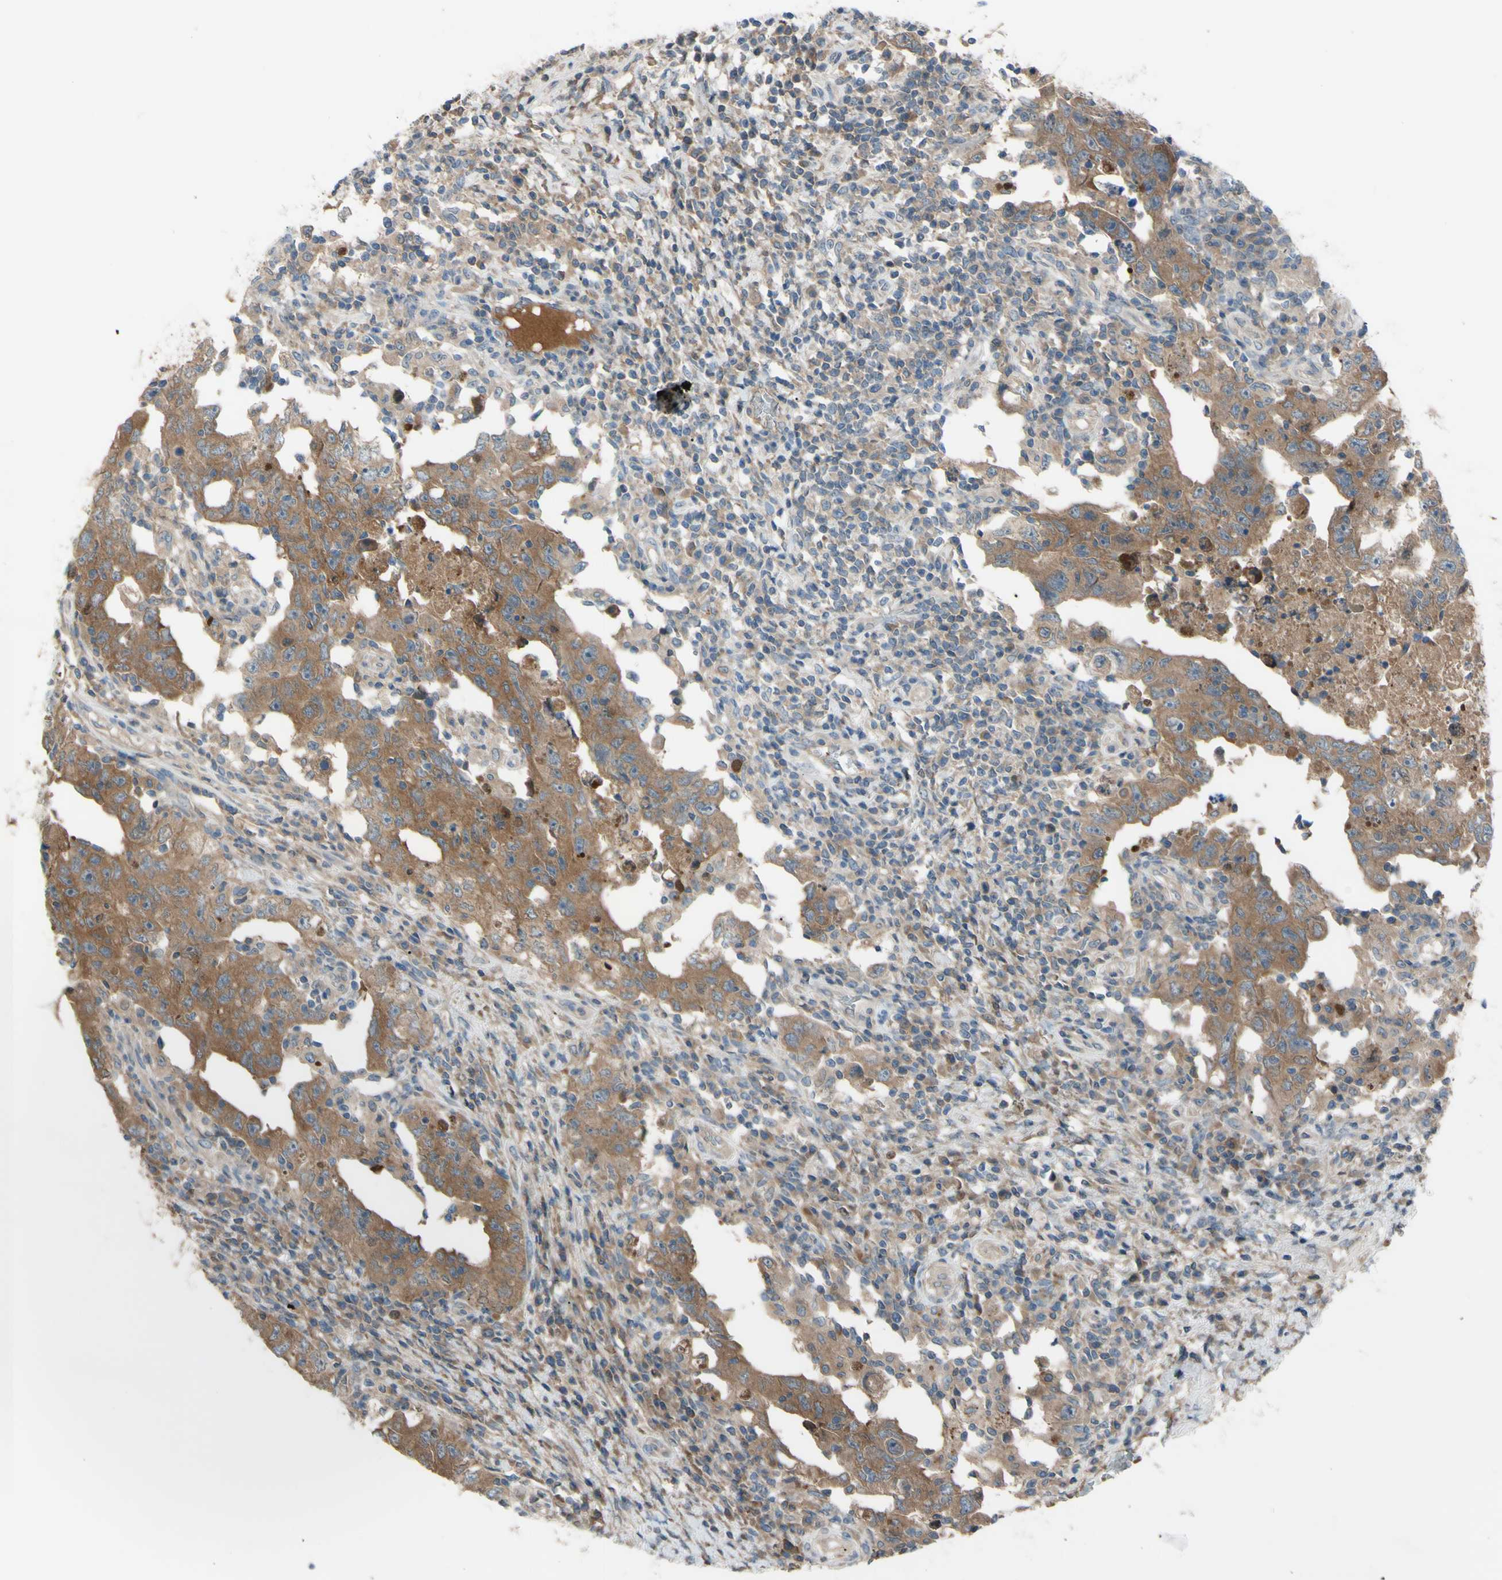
{"staining": {"intensity": "moderate", "quantity": ">75%", "location": "cytoplasmic/membranous"}, "tissue": "testis cancer", "cell_type": "Tumor cells", "image_type": "cancer", "snomed": [{"axis": "morphology", "description": "Carcinoma, Embryonal, NOS"}, {"axis": "topography", "description": "Testis"}], "caption": "Immunohistochemical staining of testis cancer (embryonal carcinoma) displays medium levels of moderate cytoplasmic/membranous protein staining in about >75% of tumor cells. The staining was performed using DAB to visualize the protein expression in brown, while the nuclei were stained in blue with hematoxylin (Magnification: 20x).", "gene": "AFP", "patient": {"sex": "male", "age": 26}}